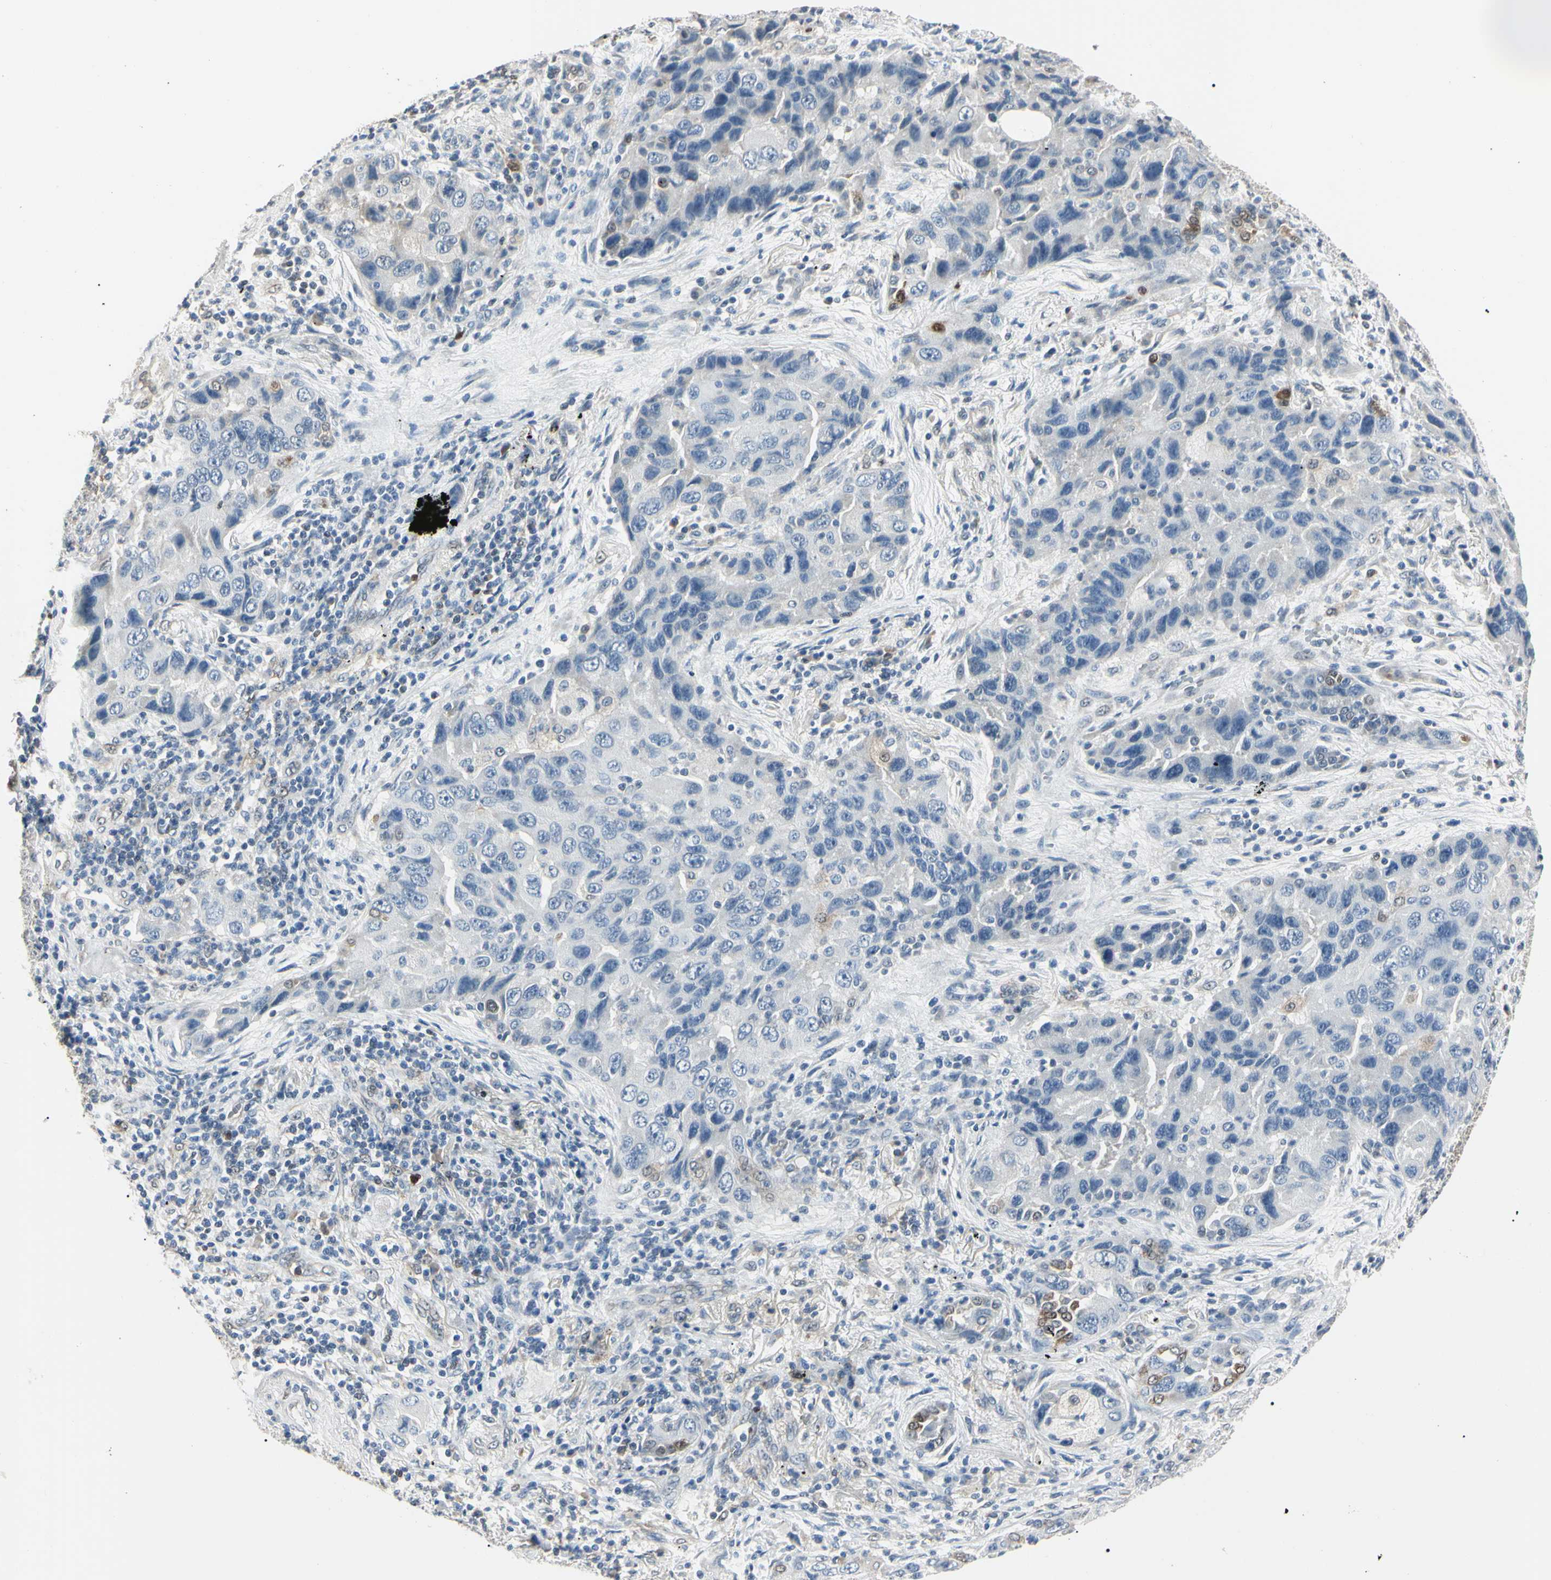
{"staining": {"intensity": "negative", "quantity": "none", "location": "none"}, "tissue": "lung cancer", "cell_type": "Tumor cells", "image_type": "cancer", "snomed": [{"axis": "morphology", "description": "Adenocarcinoma, NOS"}, {"axis": "topography", "description": "Lung"}], "caption": "Immunohistochemistry (IHC) histopathology image of neoplastic tissue: adenocarcinoma (lung) stained with DAB shows no significant protein expression in tumor cells.", "gene": "AKR1C3", "patient": {"sex": "female", "age": 65}}